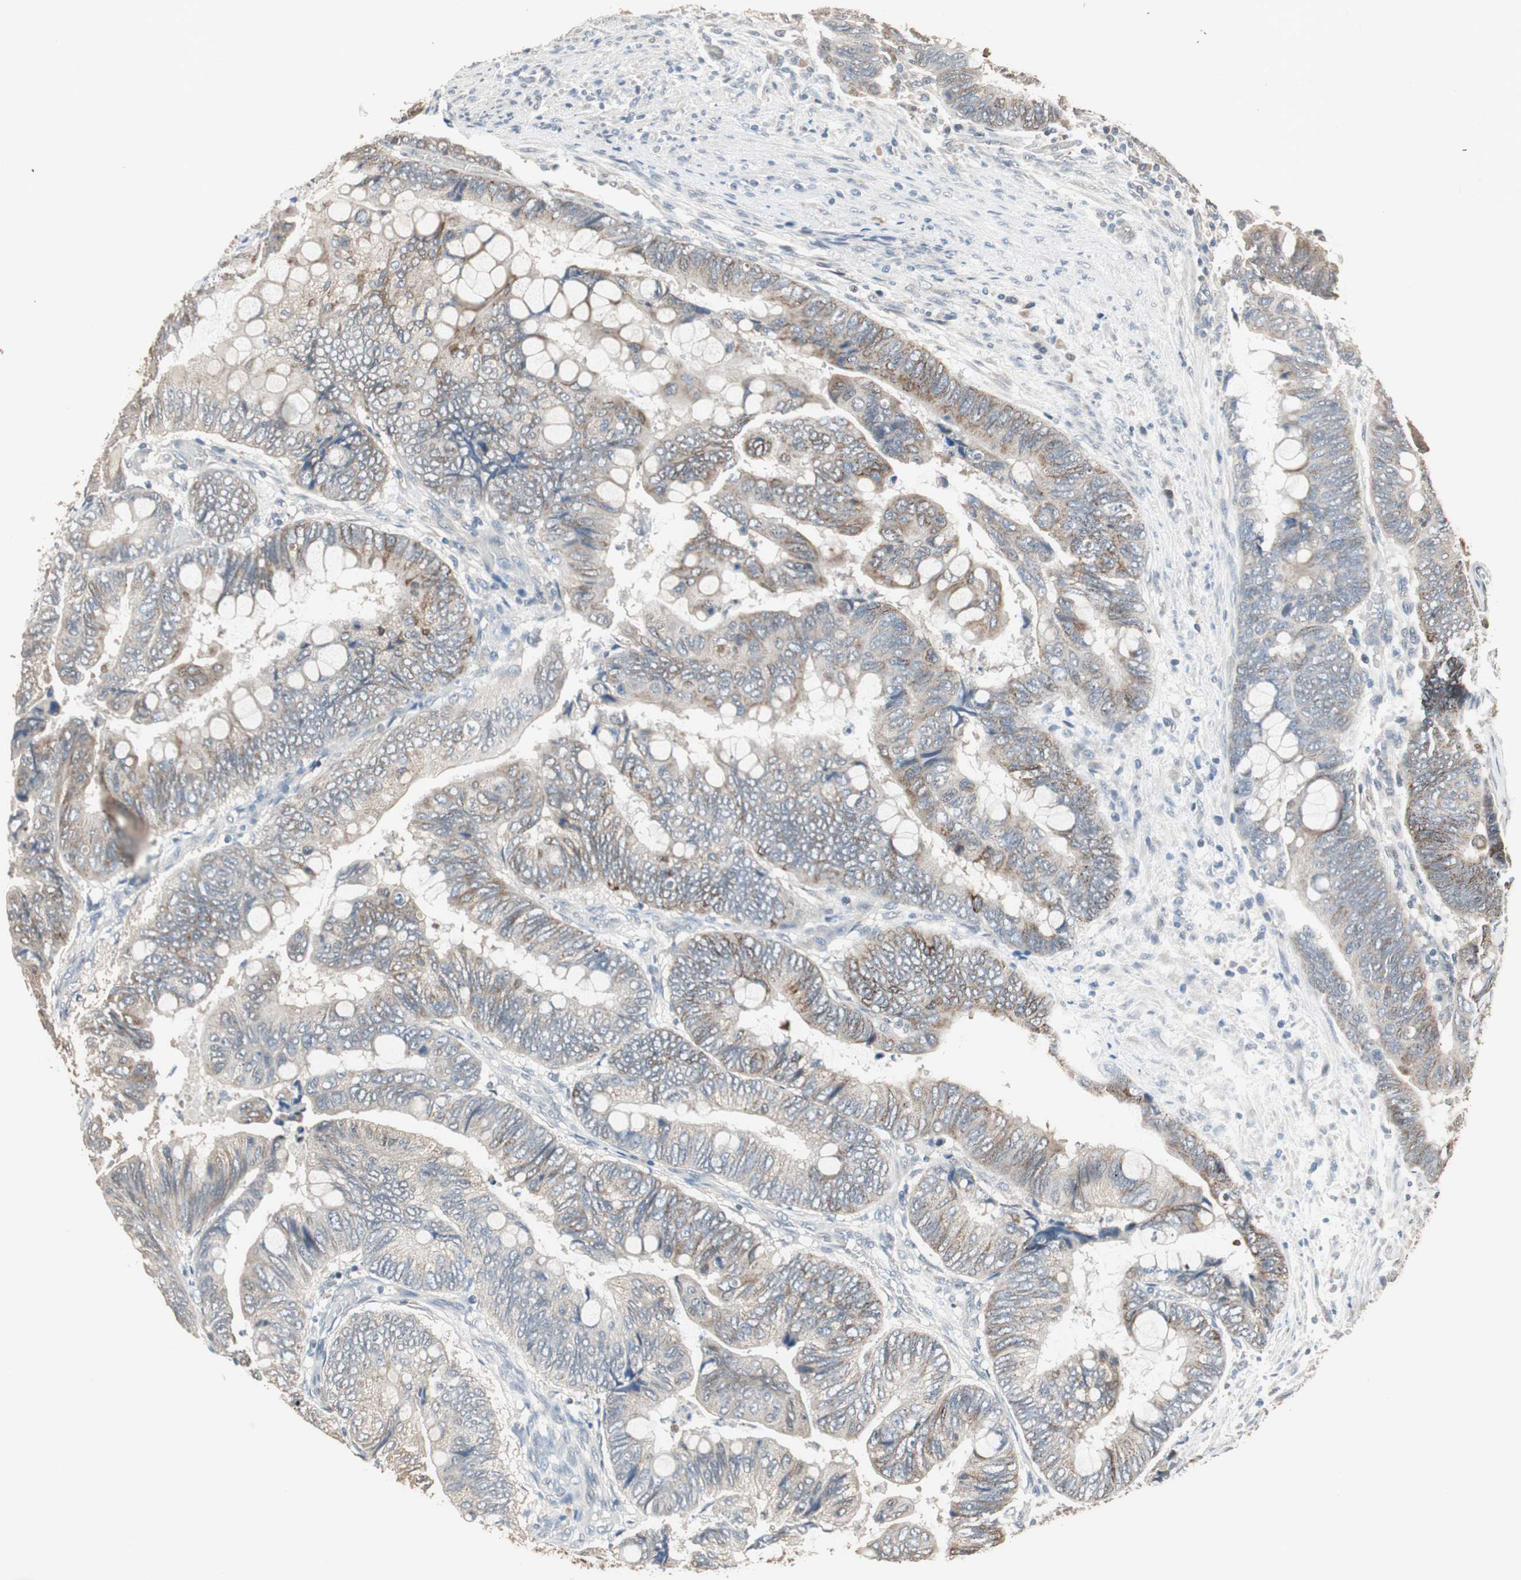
{"staining": {"intensity": "weak", "quantity": "25%-75%", "location": "cytoplasmic/membranous"}, "tissue": "colorectal cancer", "cell_type": "Tumor cells", "image_type": "cancer", "snomed": [{"axis": "morphology", "description": "Normal tissue, NOS"}, {"axis": "morphology", "description": "Adenocarcinoma, NOS"}, {"axis": "topography", "description": "Rectum"}, {"axis": "topography", "description": "Peripheral nerve tissue"}], "caption": "Weak cytoplasmic/membranous staining is seen in about 25%-75% of tumor cells in colorectal adenocarcinoma.", "gene": "PI4KB", "patient": {"sex": "male", "age": 92}}